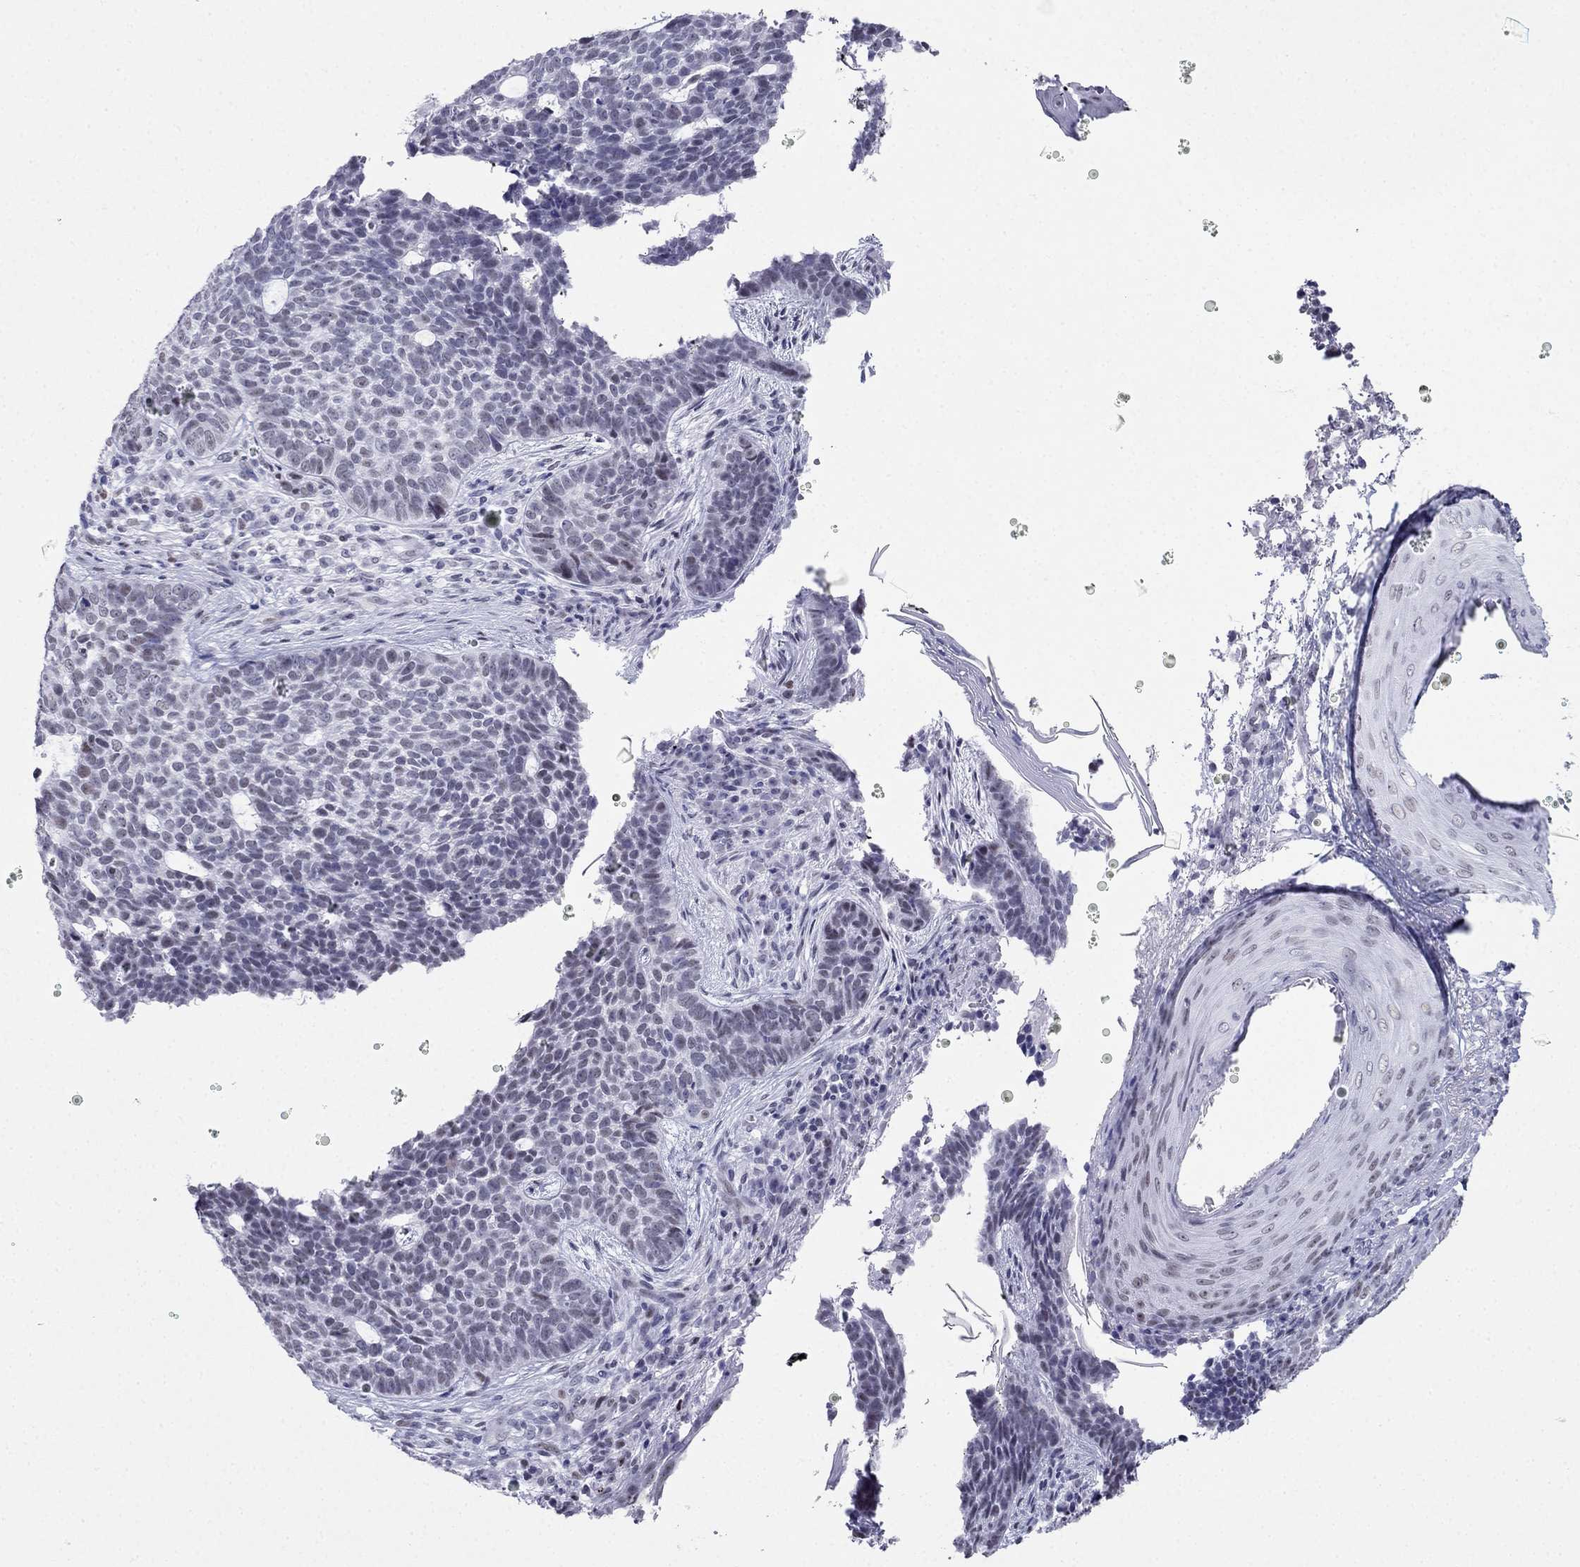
{"staining": {"intensity": "weak", "quantity": "<25%", "location": "nuclear"}, "tissue": "skin cancer", "cell_type": "Tumor cells", "image_type": "cancer", "snomed": [{"axis": "morphology", "description": "Basal cell carcinoma"}, {"axis": "topography", "description": "Skin"}], "caption": "An immunohistochemistry image of skin basal cell carcinoma is shown. There is no staining in tumor cells of skin basal cell carcinoma.", "gene": "PPM1G", "patient": {"sex": "female", "age": 69}}